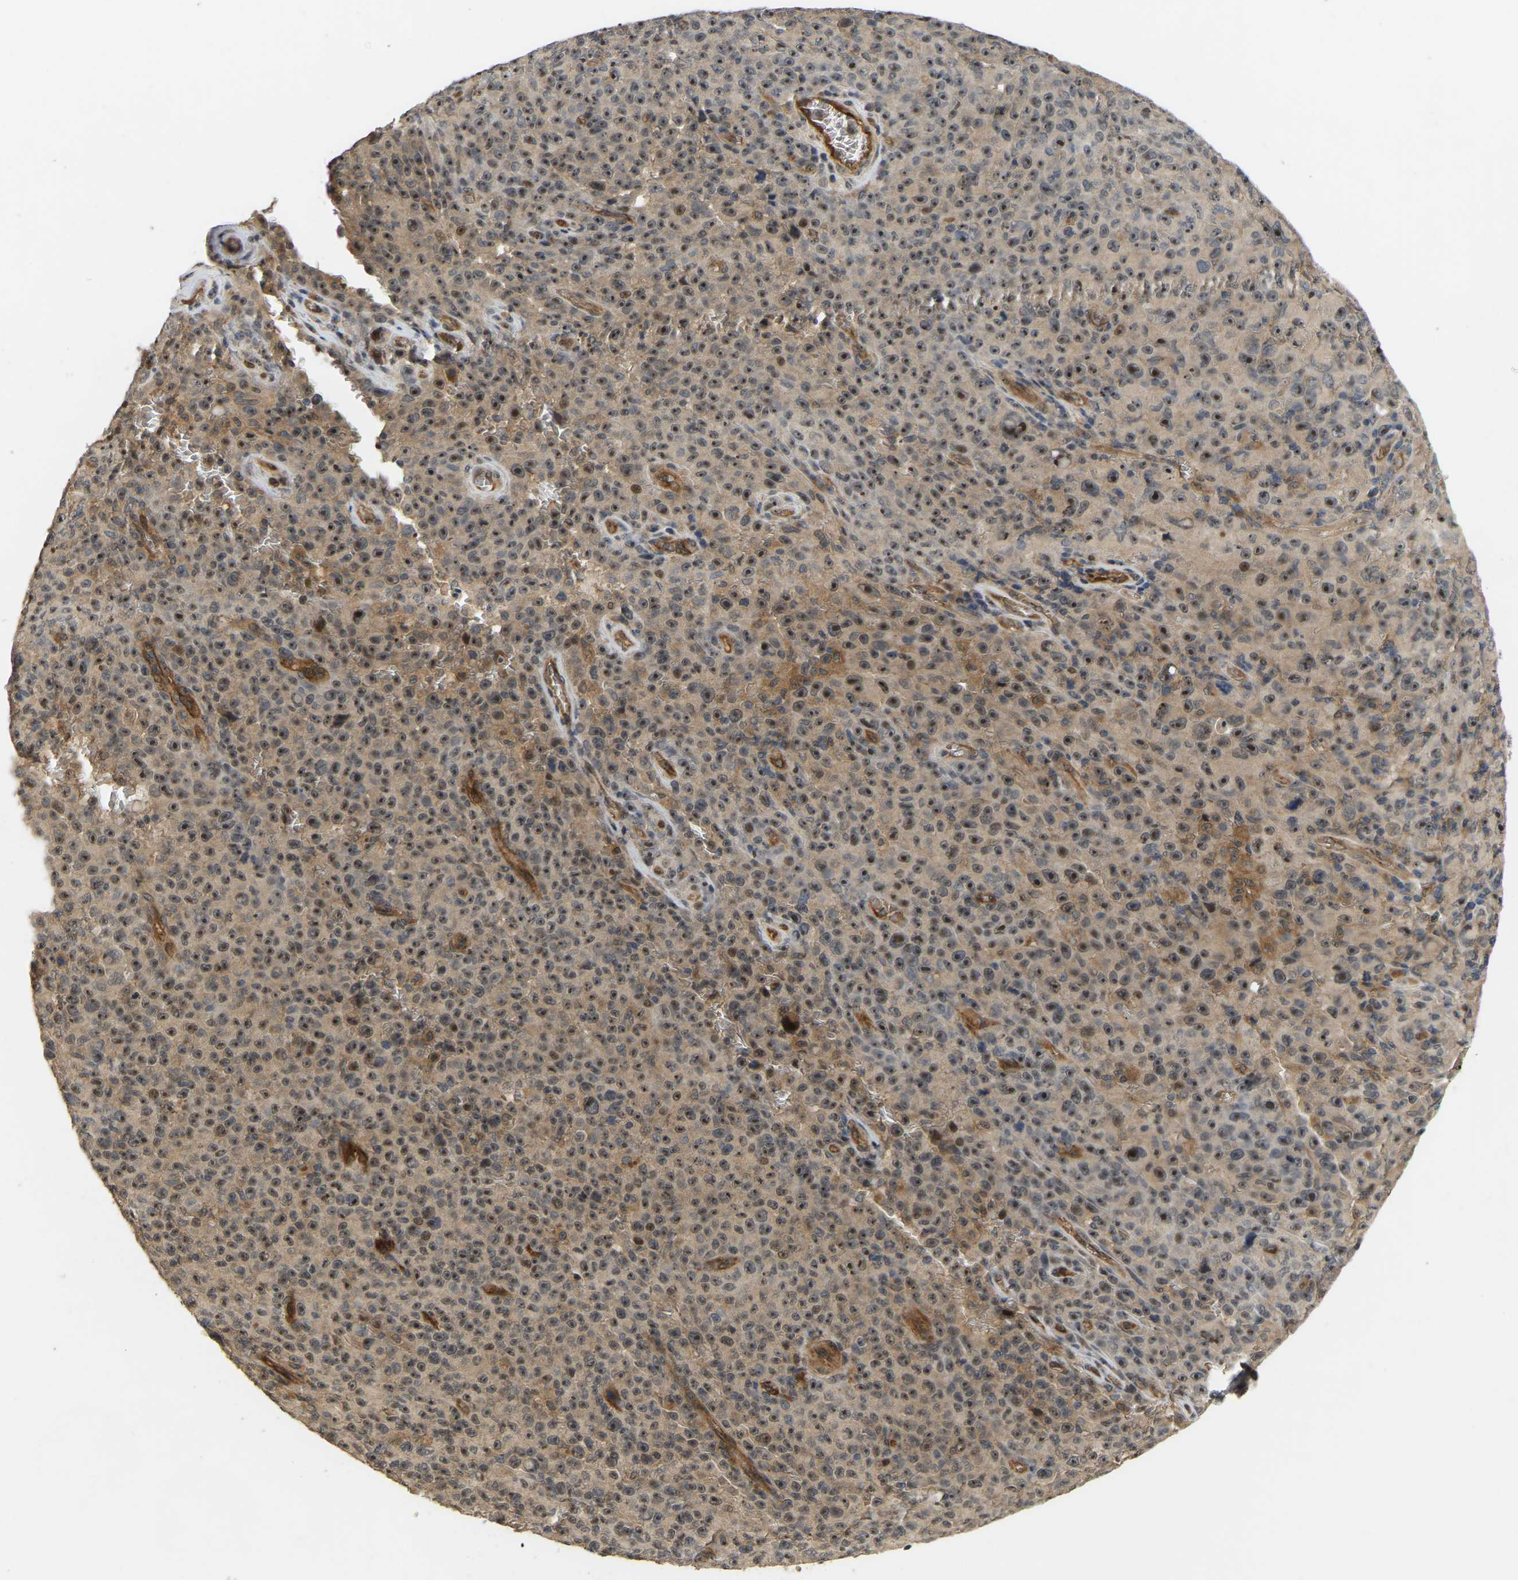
{"staining": {"intensity": "moderate", "quantity": "25%-75%", "location": "cytoplasmic/membranous,nuclear"}, "tissue": "melanoma", "cell_type": "Tumor cells", "image_type": "cancer", "snomed": [{"axis": "morphology", "description": "Malignant melanoma, NOS"}, {"axis": "topography", "description": "Skin"}], "caption": "A micrograph of human melanoma stained for a protein displays moderate cytoplasmic/membranous and nuclear brown staining in tumor cells.", "gene": "LIMK2", "patient": {"sex": "female", "age": 82}}